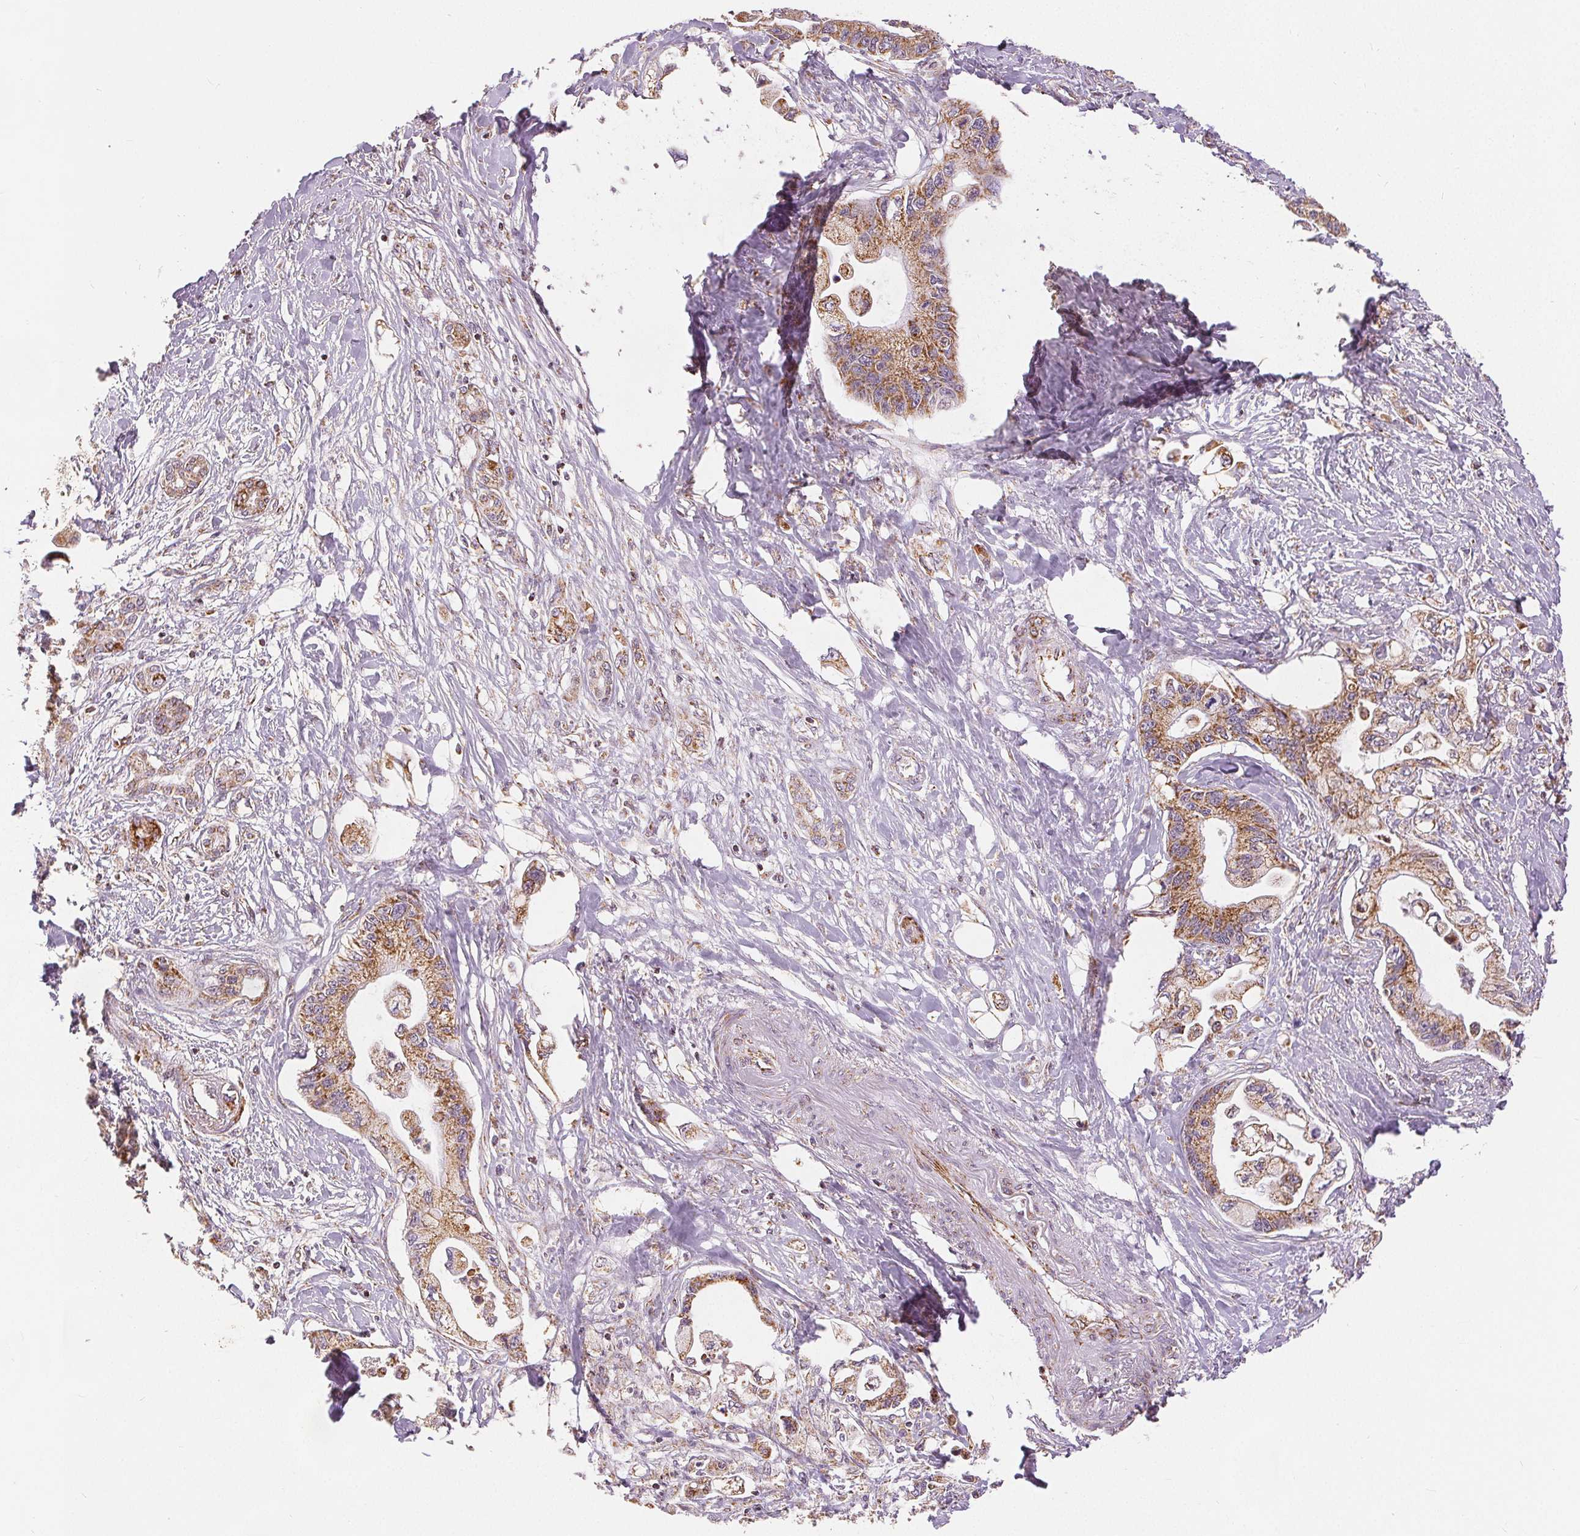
{"staining": {"intensity": "moderate", "quantity": ">75%", "location": "cytoplasmic/membranous"}, "tissue": "pancreatic cancer", "cell_type": "Tumor cells", "image_type": "cancer", "snomed": [{"axis": "morphology", "description": "Adenocarcinoma, NOS"}, {"axis": "topography", "description": "Pancreas"}], "caption": "Moderate cytoplasmic/membranous protein staining is present in about >75% of tumor cells in pancreatic cancer (adenocarcinoma). The staining was performed using DAB, with brown indicating positive protein expression. Nuclei are stained blue with hematoxylin.", "gene": "SDHB", "patient": {"sex": "male", "age": 61}}